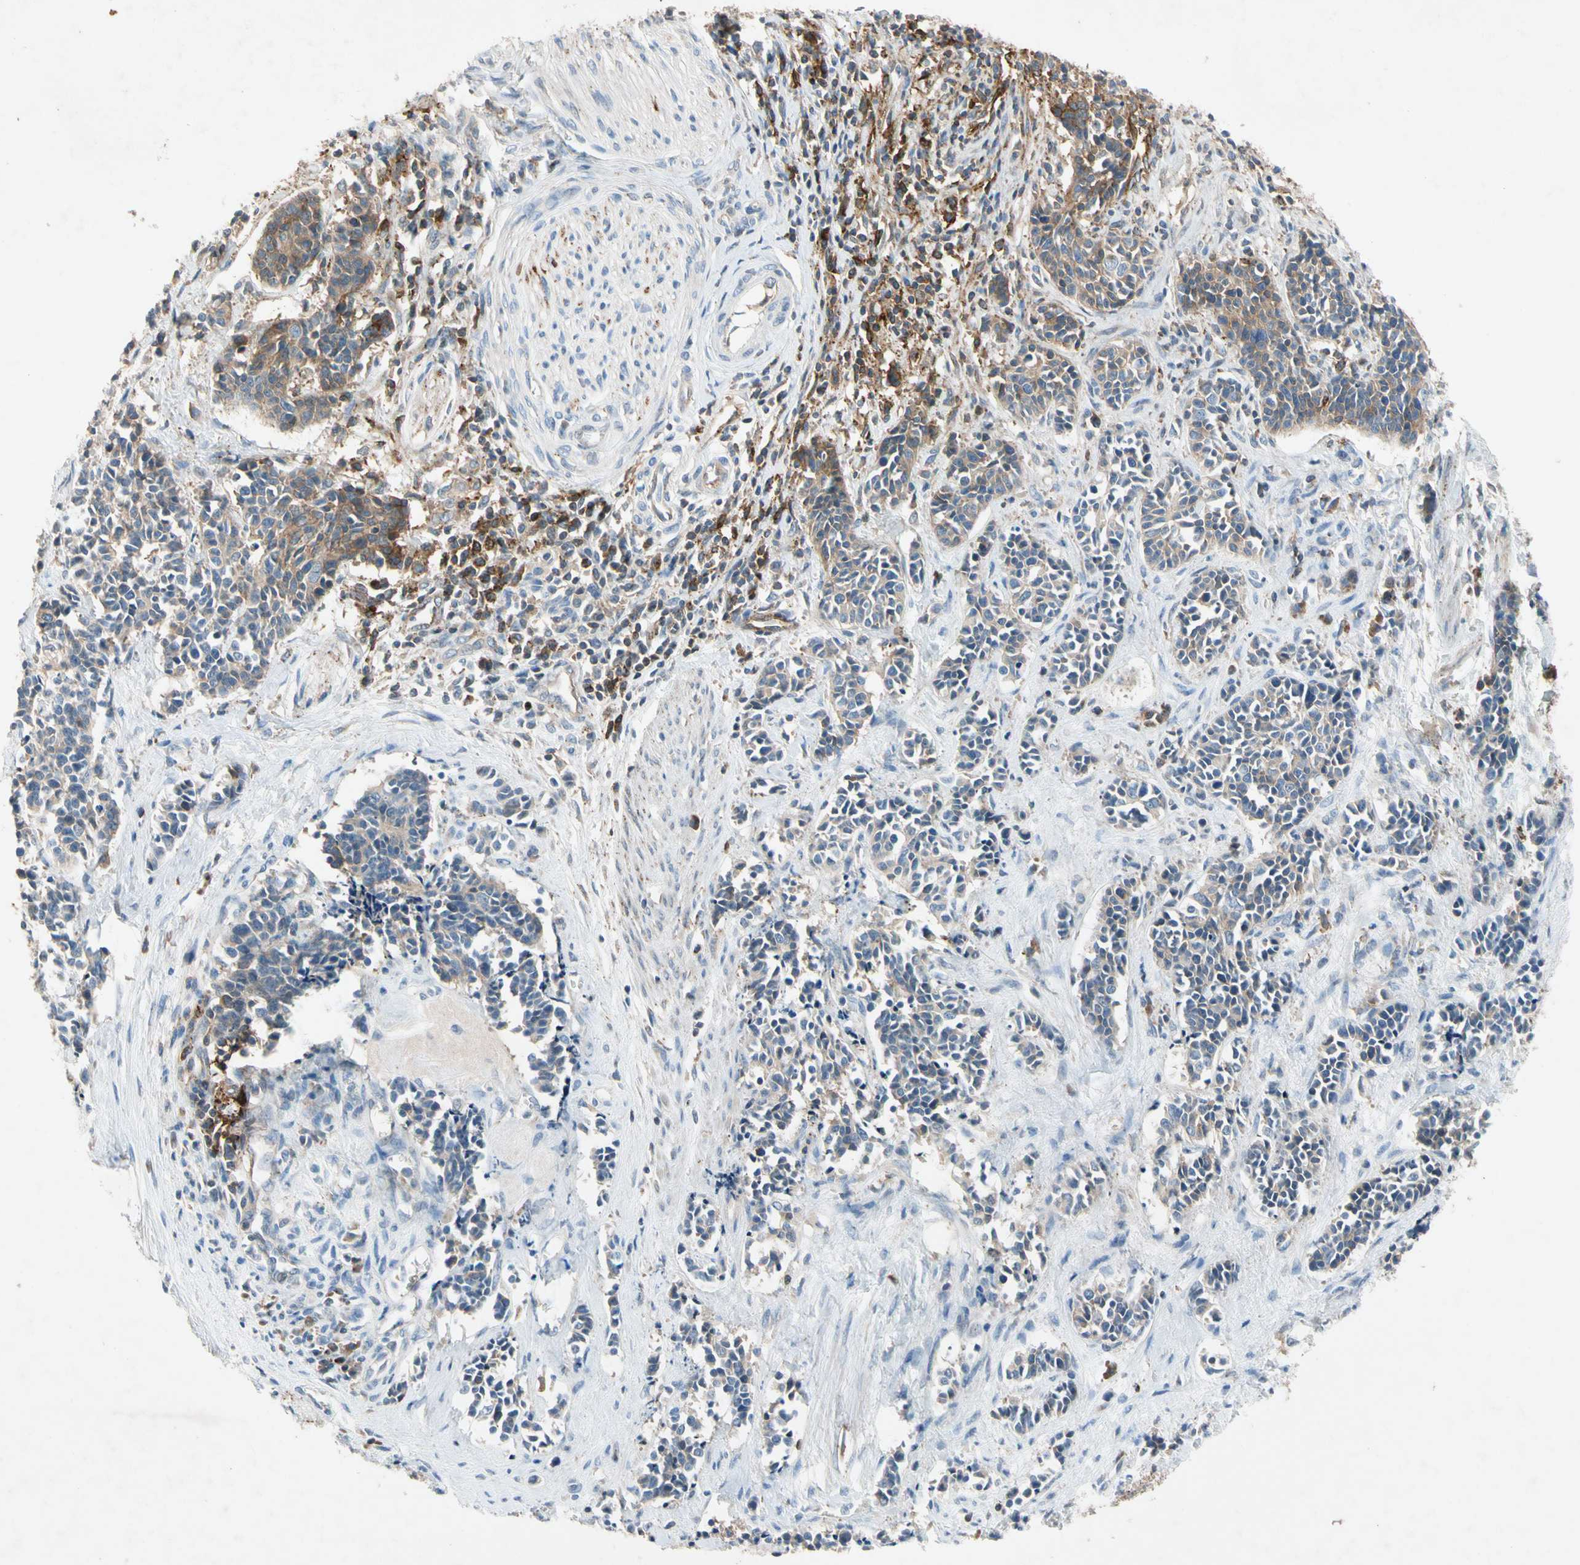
{"staining": {"intensity": "moderate", "quantity": ">75%", "location": "cytoplasmic/membranous"}, "tissue": "cervical cancer", "cell_type": "Tumor cells", "image_type": "cancer", "snomed": [{"axis": "morphology", "description": "Squamous cell carcinoma, NOS"}, {"axis": "topography", "description": "Cervix"}], "caption": "Protein staining by IHC demonstrates moderate cytoplasmic/membranous positivity in about >75% of tumor cells in cervical cancer.", "gene": "NDFIP2", "patient": {"sex": "female", "age": 35}}